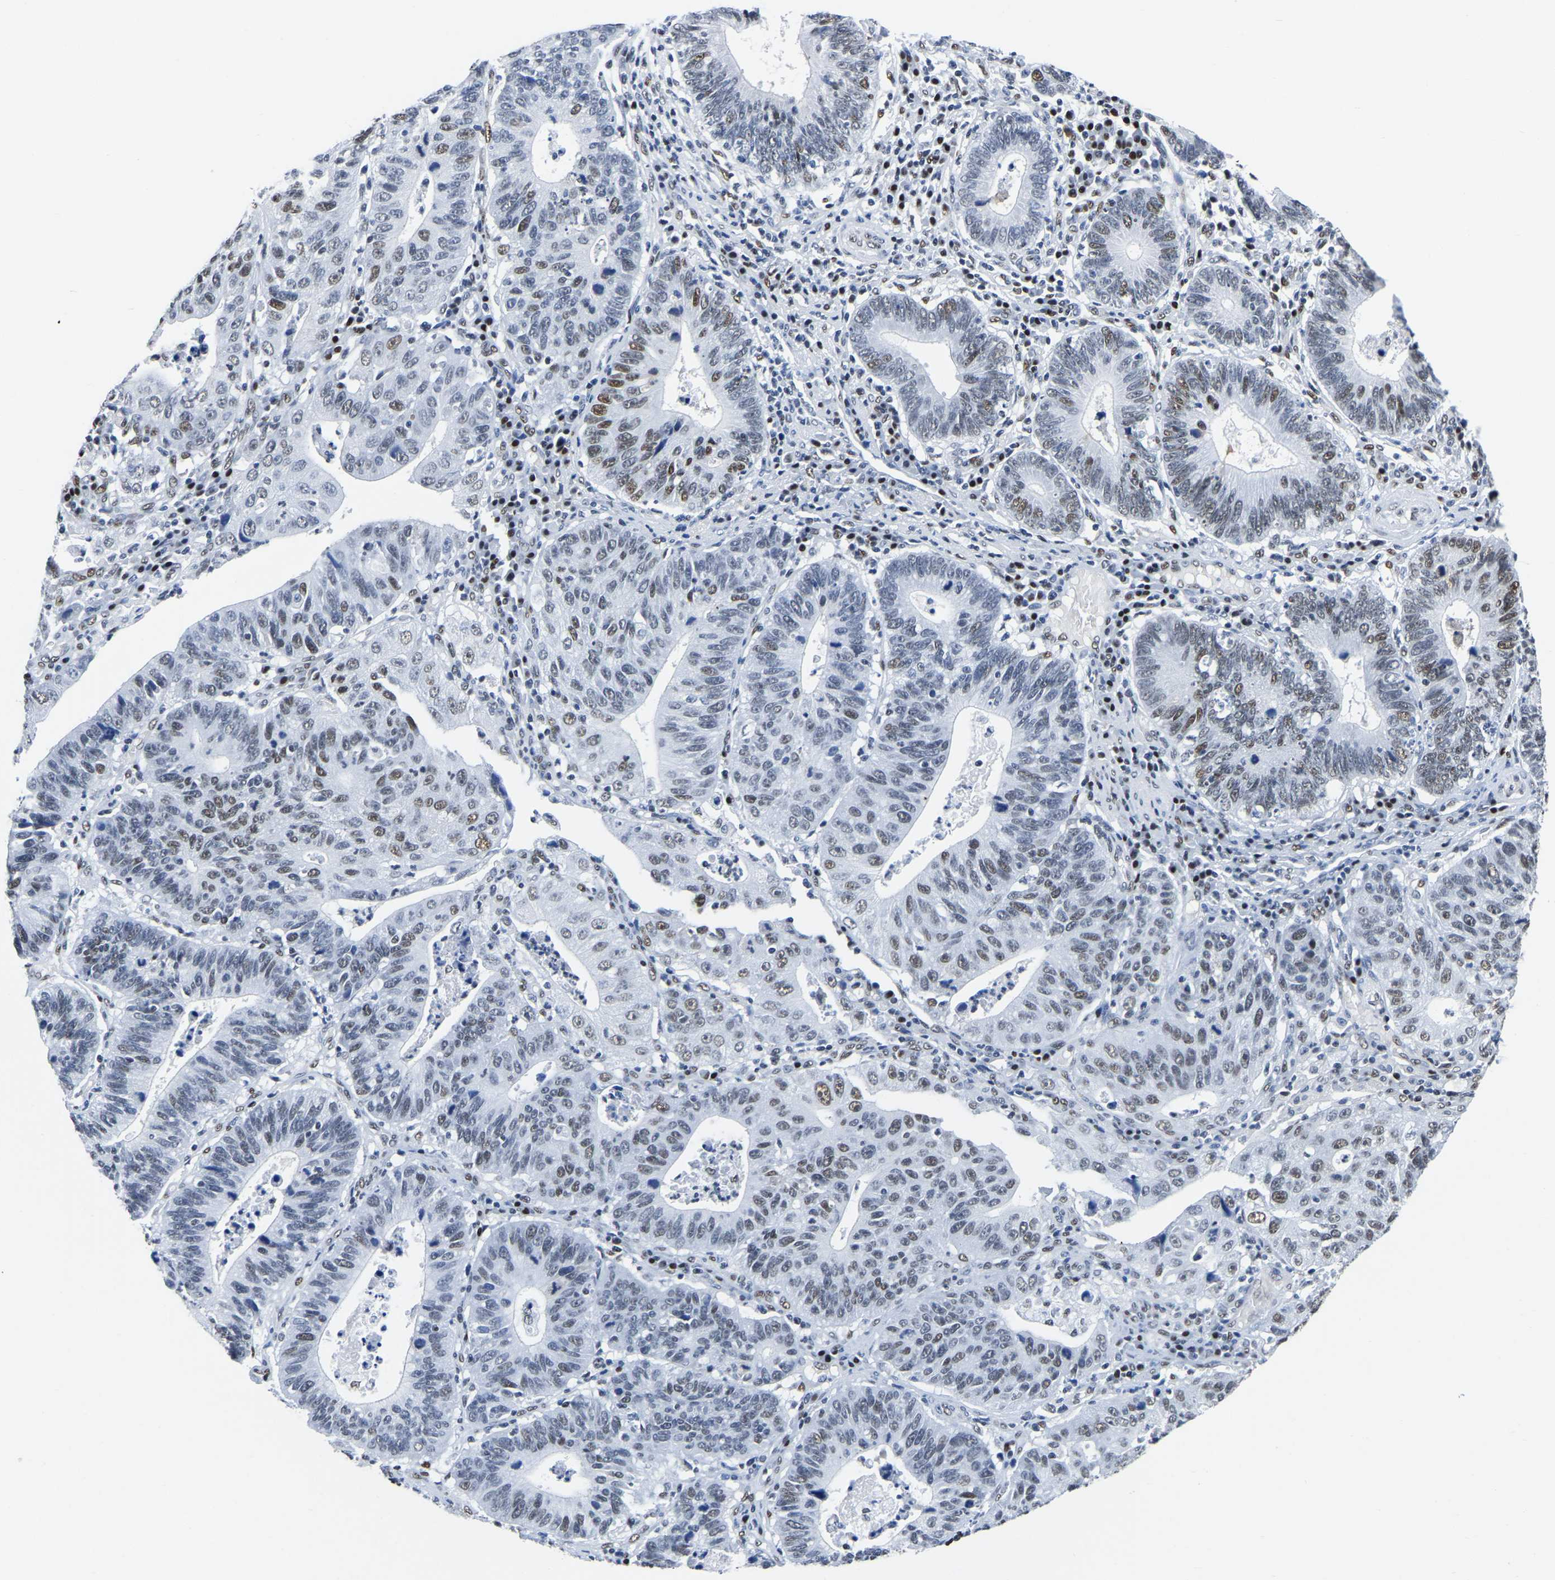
{"staining": {"intensity": "moderate", "quantity": "25%-75%", "location": "nuclear"}, "tissue": "stomach cancer", "cell_type": "Tumor cells", "image_type": "cancer", "snomed": [{"axis": "morphology", "description": "Adenocarcinoma, NOS"}, {"axis": "topography", "description": "Stomach"}], "caption": "Protein expression analysis of stomach adenocarcinoma shows moderate nuclear staining in about 25%-75% of tumor cells.", "gene": "UBA1", "patient": {"sex": "male", "age": 59}}